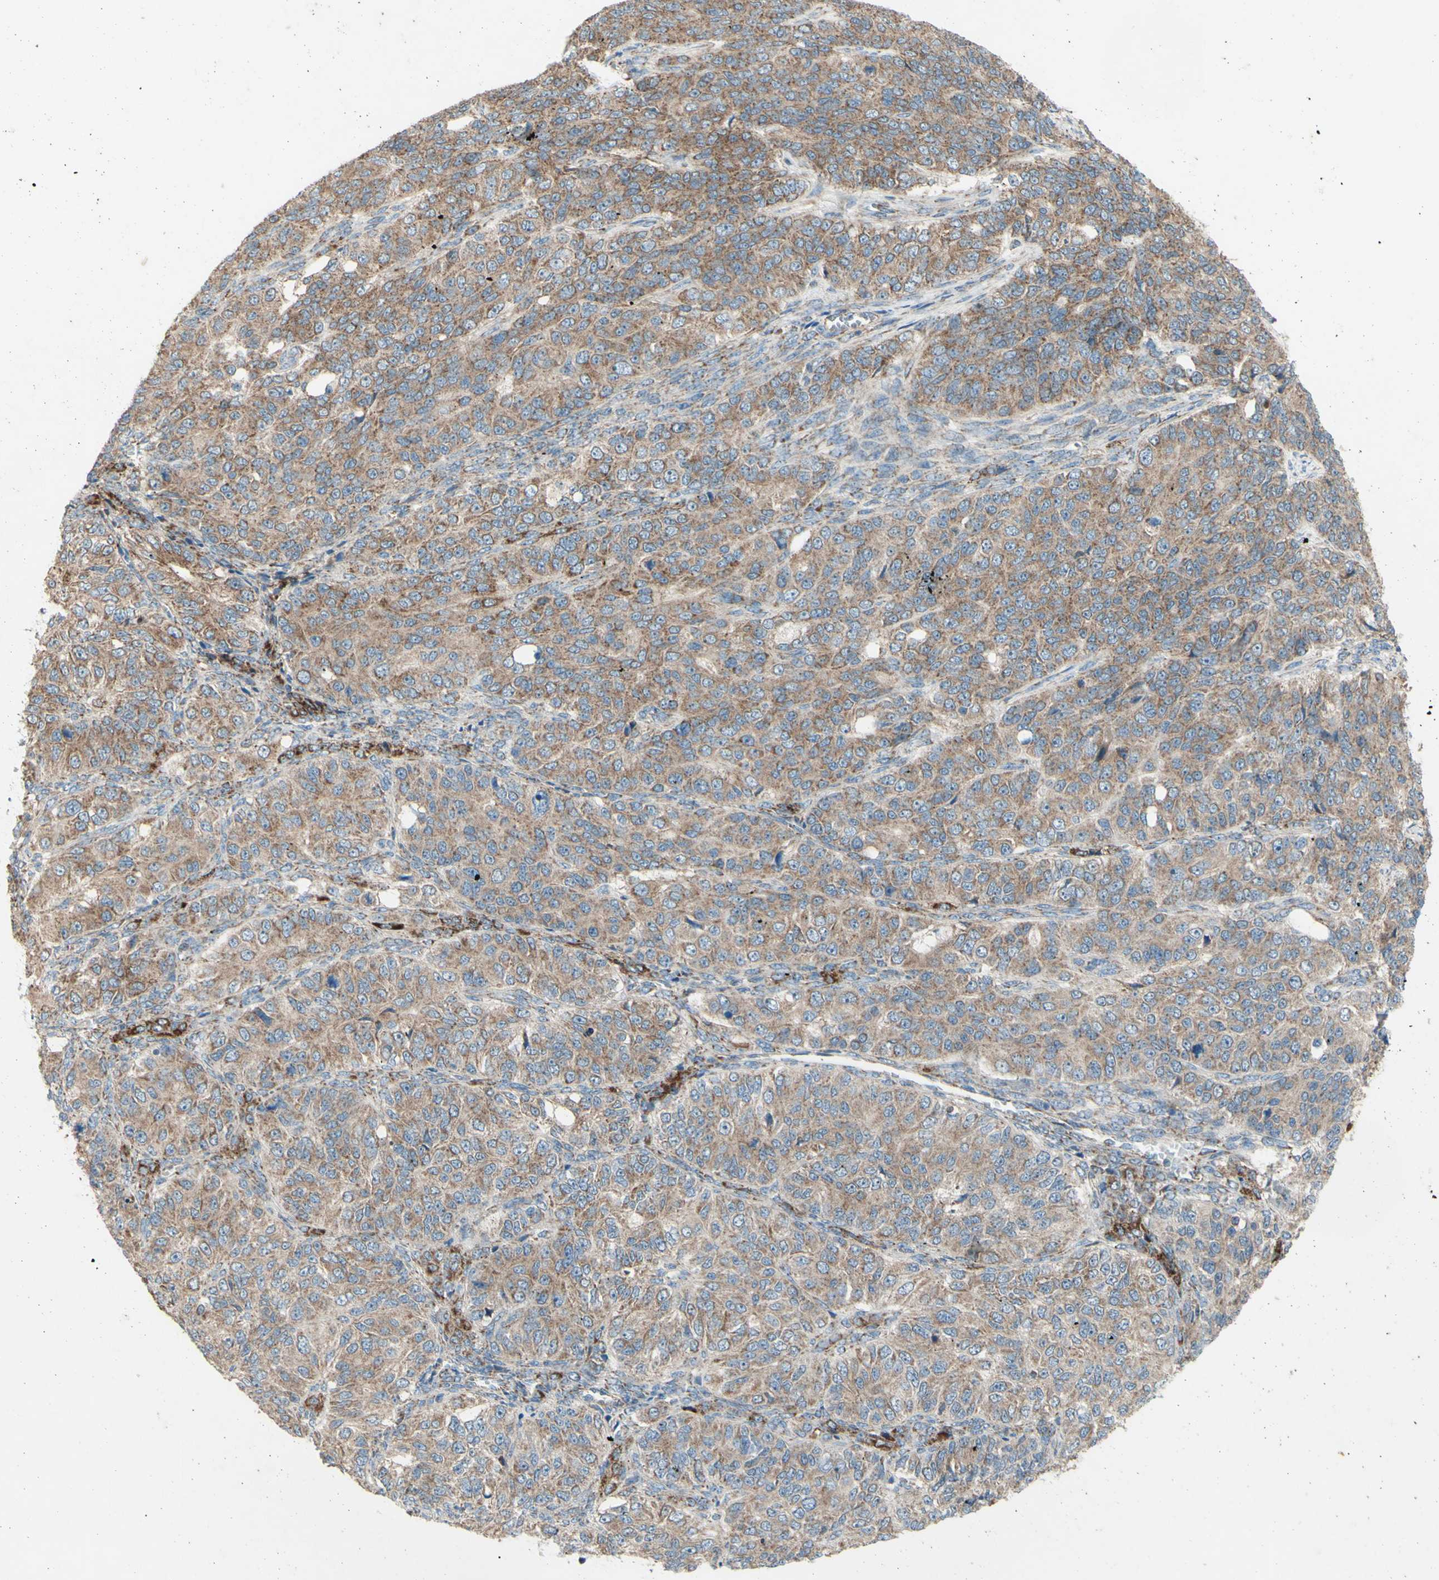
{"staining": {"intensity": "moderate", "quantity": ">75%", "location": "cytoplasmic/membranous"}, "tissue": "ovarian cancer", "cell_type": "Tumor cells", "image_type": "cancer", "snomed": [{"axis": "morphology", "description": "Carcinoma, endometroid"}, {"axis": "topography", "description": "Ovary"}], "caption": "Ovarian endometroid carcinoma was stained to show a protein in brown. There is medium levels of moderate cytoplasmic/membranous staining in approximately >75% of tumor cells.", "gene": "RHOT1", "patient": {"sex": "female", "age": 51}}